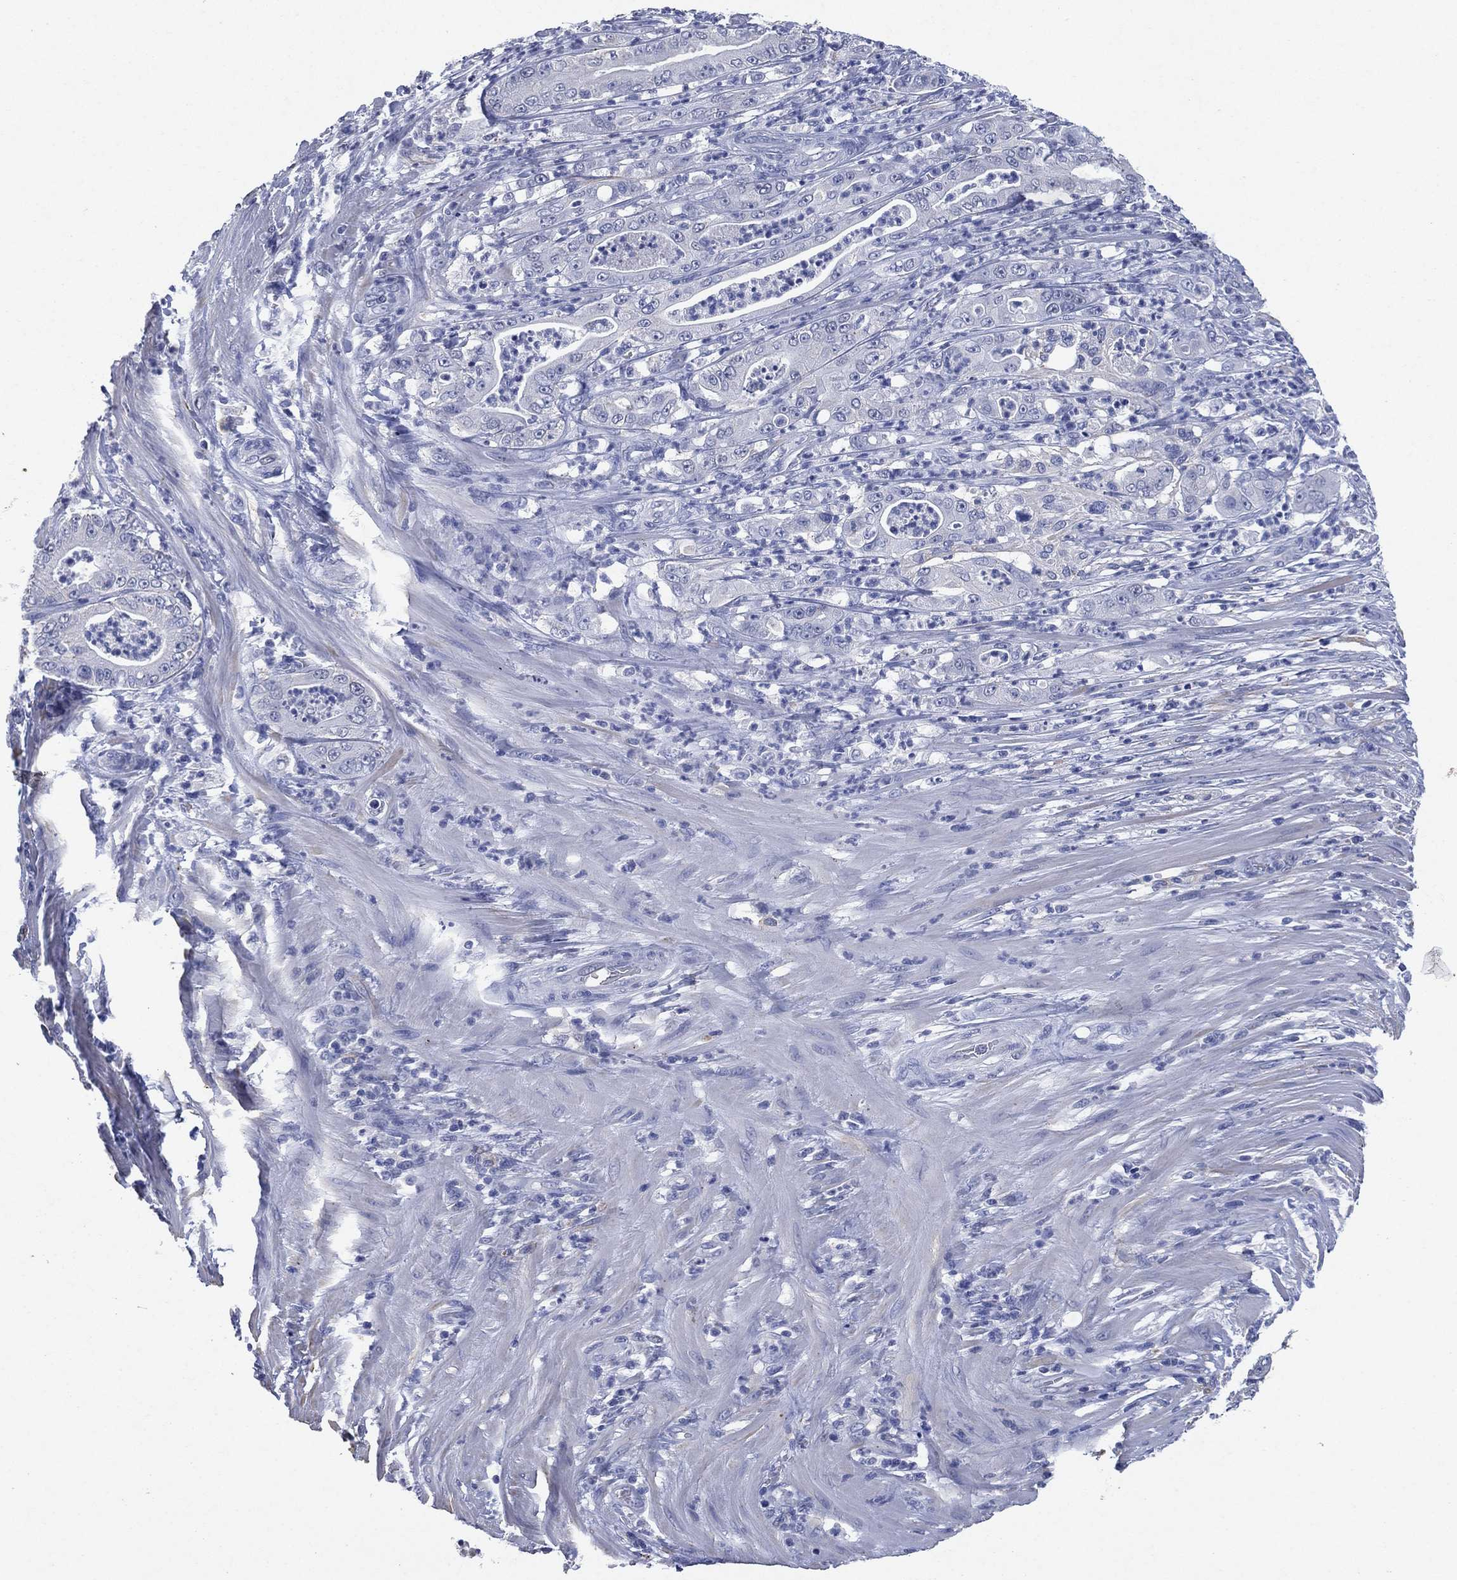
{"staining": {"intensity": "negative", "quantity": "none", "location": "none"}, "tissue": "pancreatic cancer", "cell_type": "Tumor cells", "image_type": "cancer", "snomed": [{"axis": "morphology", "description": "Adenocarcinoma, NOS"}, {"axis": "topography", "description": "Pancreas"}], "caption": "IHC of pancreatic adenocarcinoma exhibits no expression in tumor cells.", "gene": "FSCN2", "patient": {"sex": "male", "age": 71}}